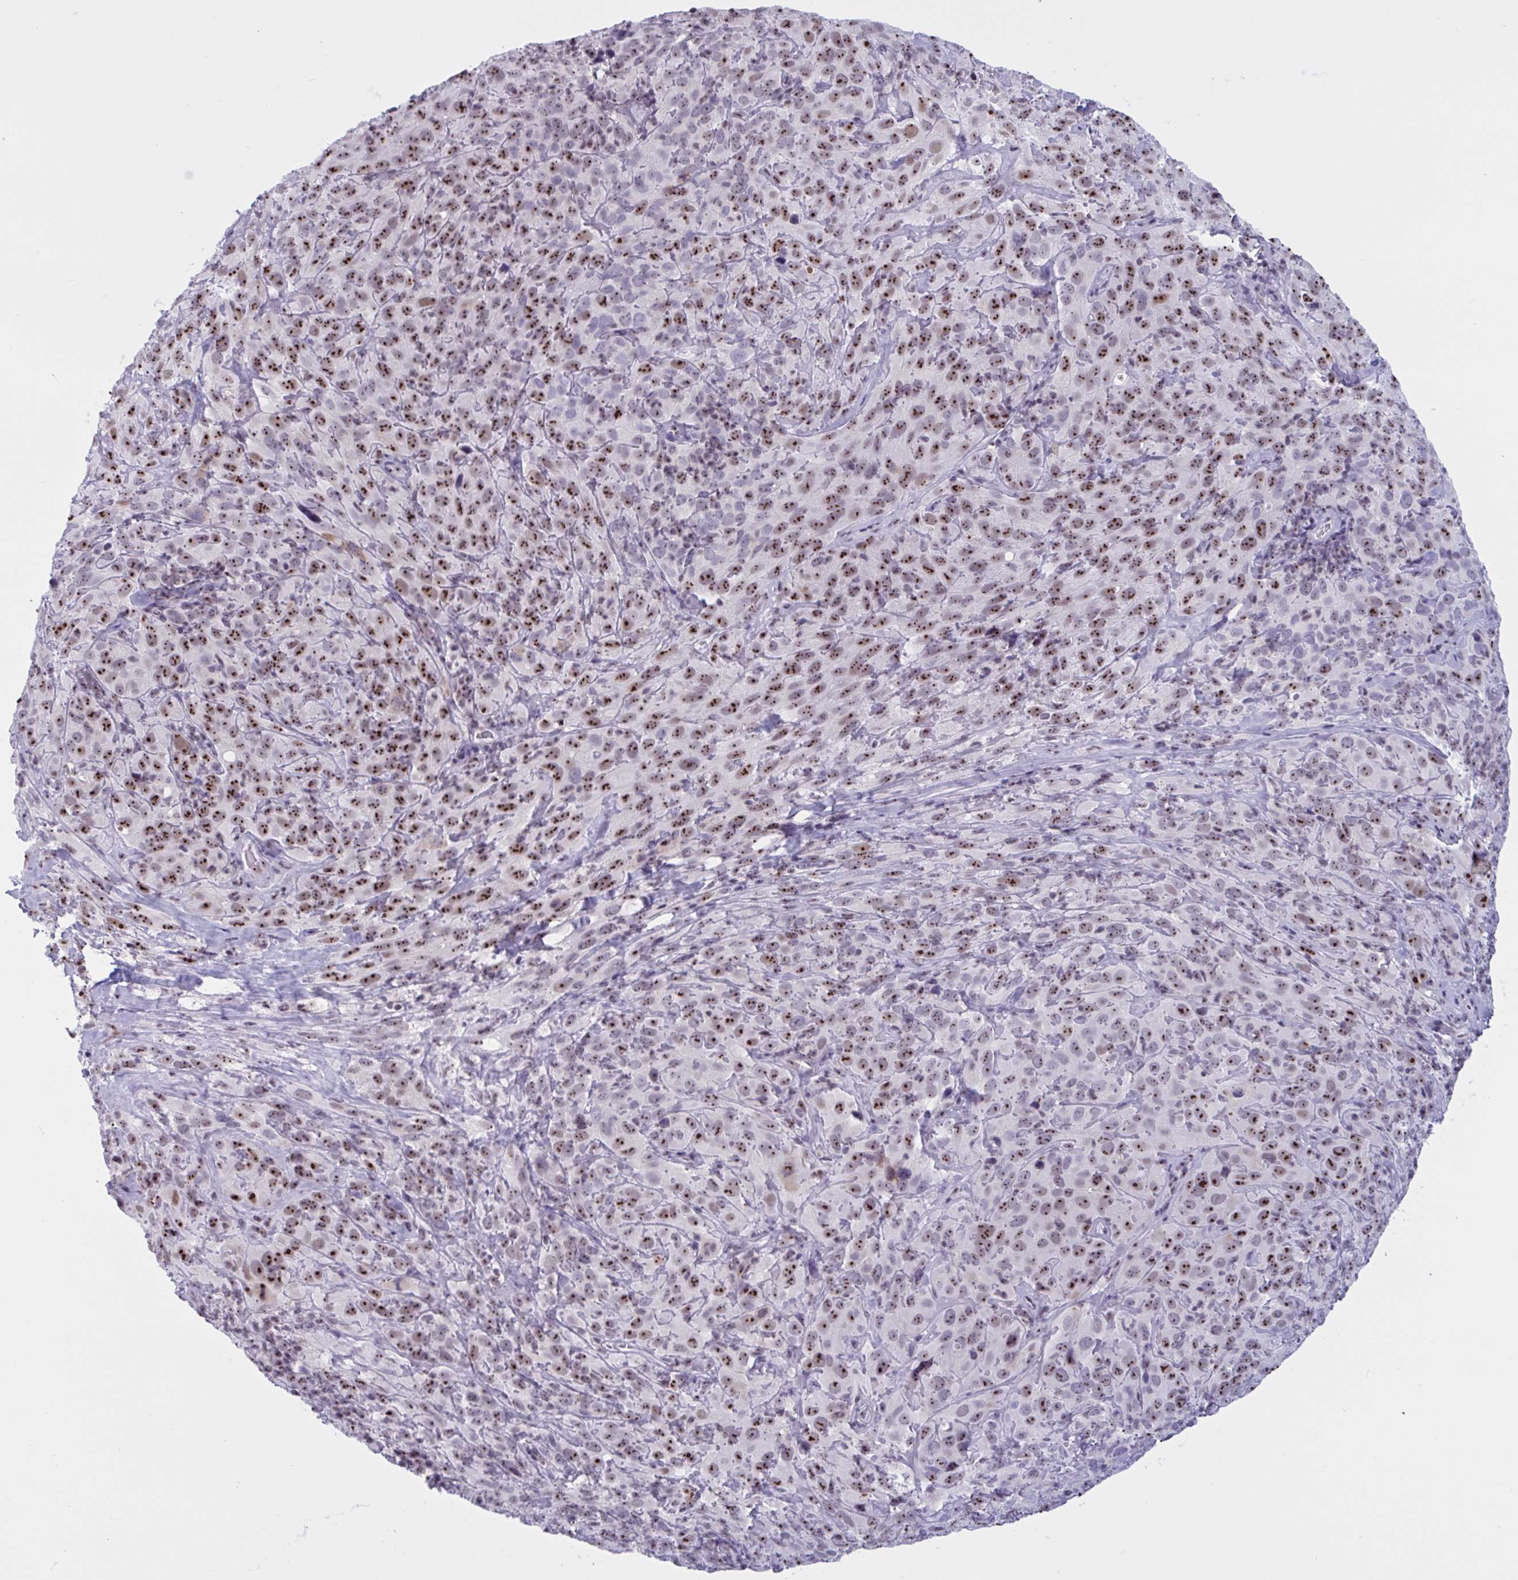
{"staining": {"intensity": "strong", "quantity": "25%-75%", "location": "nuclear"}, "tissue": "cervical cancer", "cell_type": "Tumor cells", "image_type": "cancer", "snomed": [{"axis": "morphology", "description": "Squamous cell carcinoma, NOS"}, {"axis": "topography", "description": "Cervix"}], "caption": "High-power microscopy captured an immunohistochemistry photomicrograph of cervical squamous cell carcinoma, revealing strong nuclear staining in about 25%-75% of tumor cells.", "gene": "TGM6", "patient": {"sex": "female", "age": 51}}